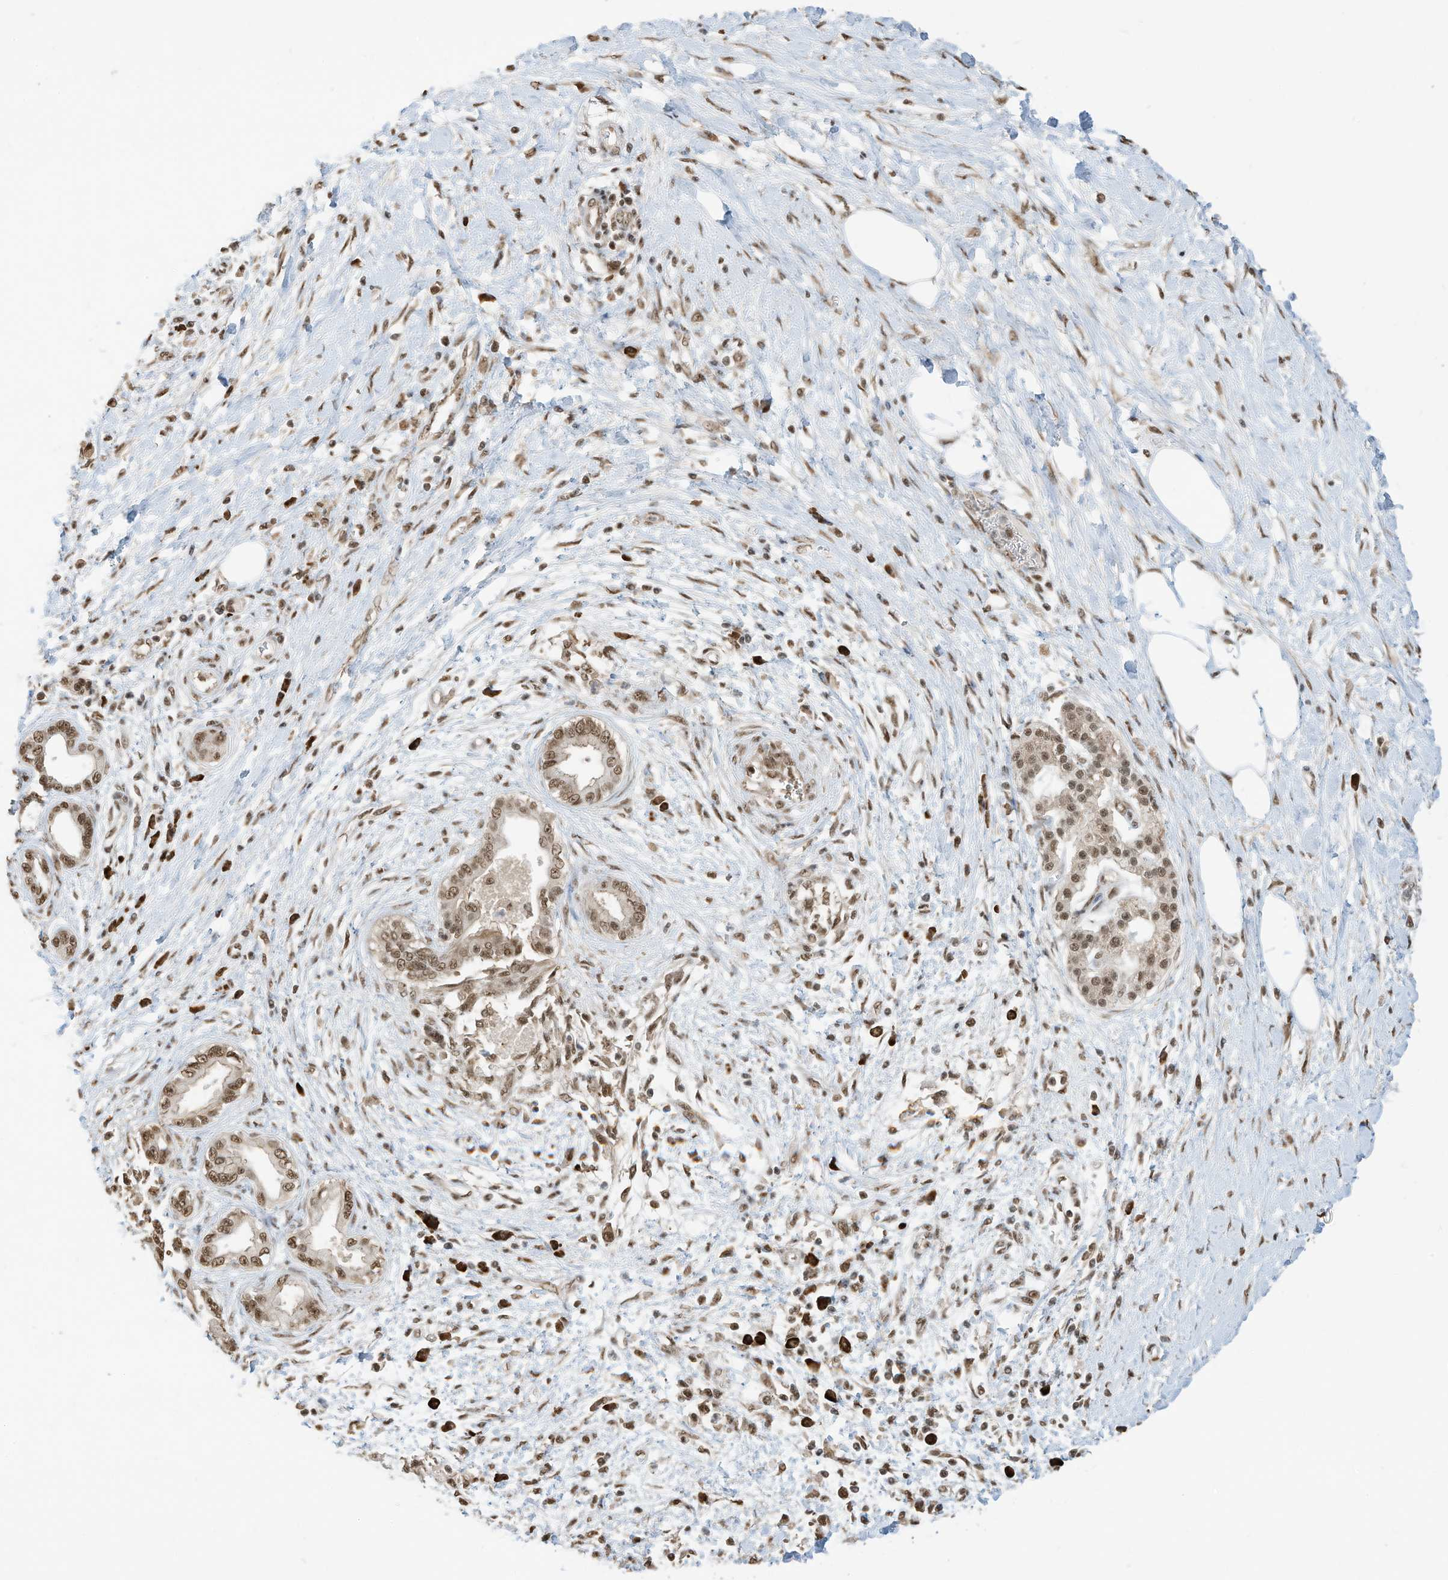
{"staining": {"intensity": "moderate", "quantity": ">75%", "location": "nuclear"}, "tissue": "pancreatic cancer", "cell_type": "Tumor cells", "image_type": "cancer", "snomed": [{"axis": "morphology", "description": "Adenocarcinoma, NOS"}, {"axis": "topography", "description": "Pancreas"}], "caption": "Moderate nuclear staining for a protein is appreciated in about >75% of tumor cells of adenocarcinoma (pancreatic) using IHC.", "gene": "ZNF195", "patient": {"sex": "male", "age": 58}}